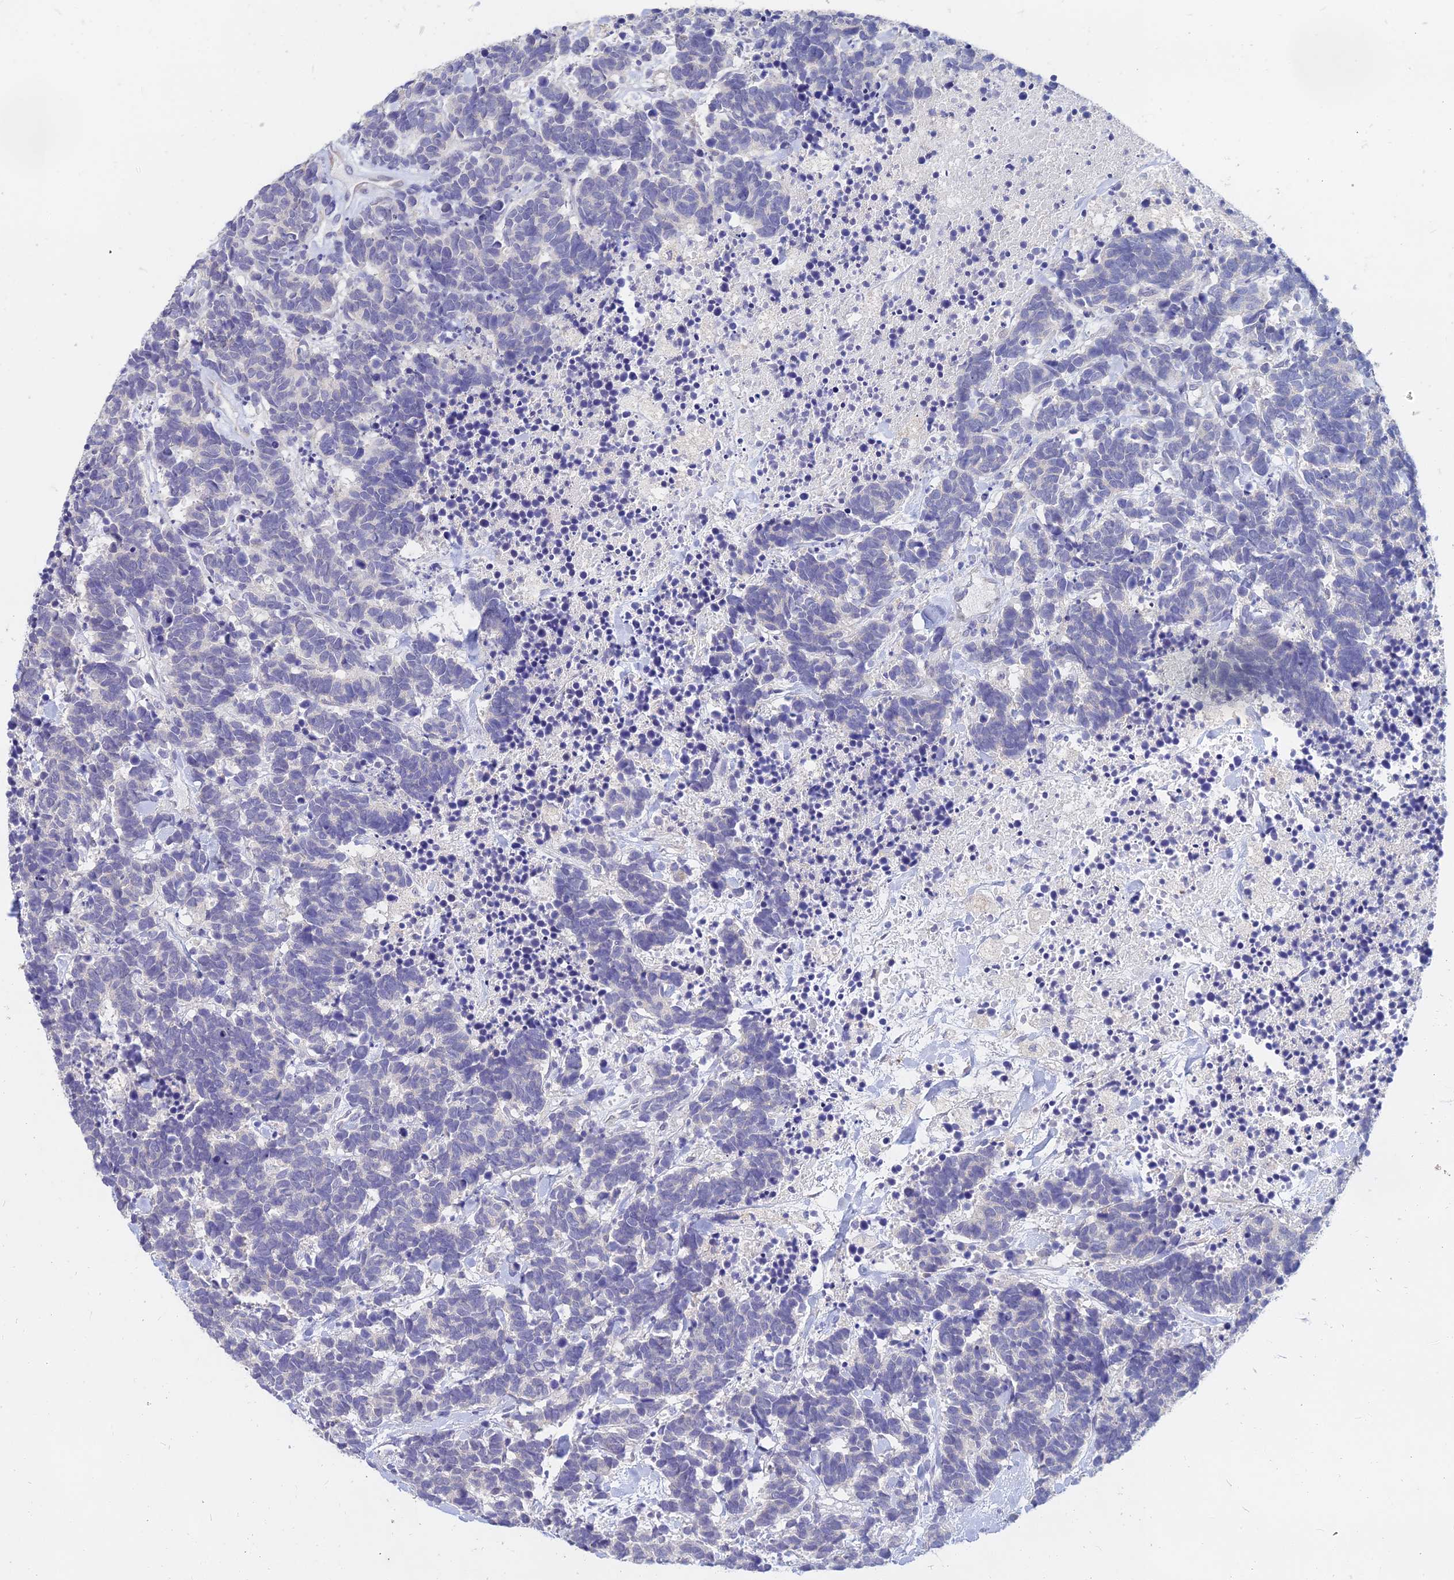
{"staining": {"intensity": "negative", "quantity": "none", "location": "none"}, "tissue": "carcinoid", "cell_type": "Tumor cells", "image_type": "cancer", "snomed": [{"axis": "morphology", "description": "Carcinoma, NOS"}, {"axis": "morphology", "description": "Carcinoid, malignant, NOS"}, {"axis": "topography", "description": "Prostate"}], "caption": "A histopathology image of human malignant carcinoid is negative for staining in tumor cells.", "gene": "NPY", "patient": {"sex": "male", "age": 57}}